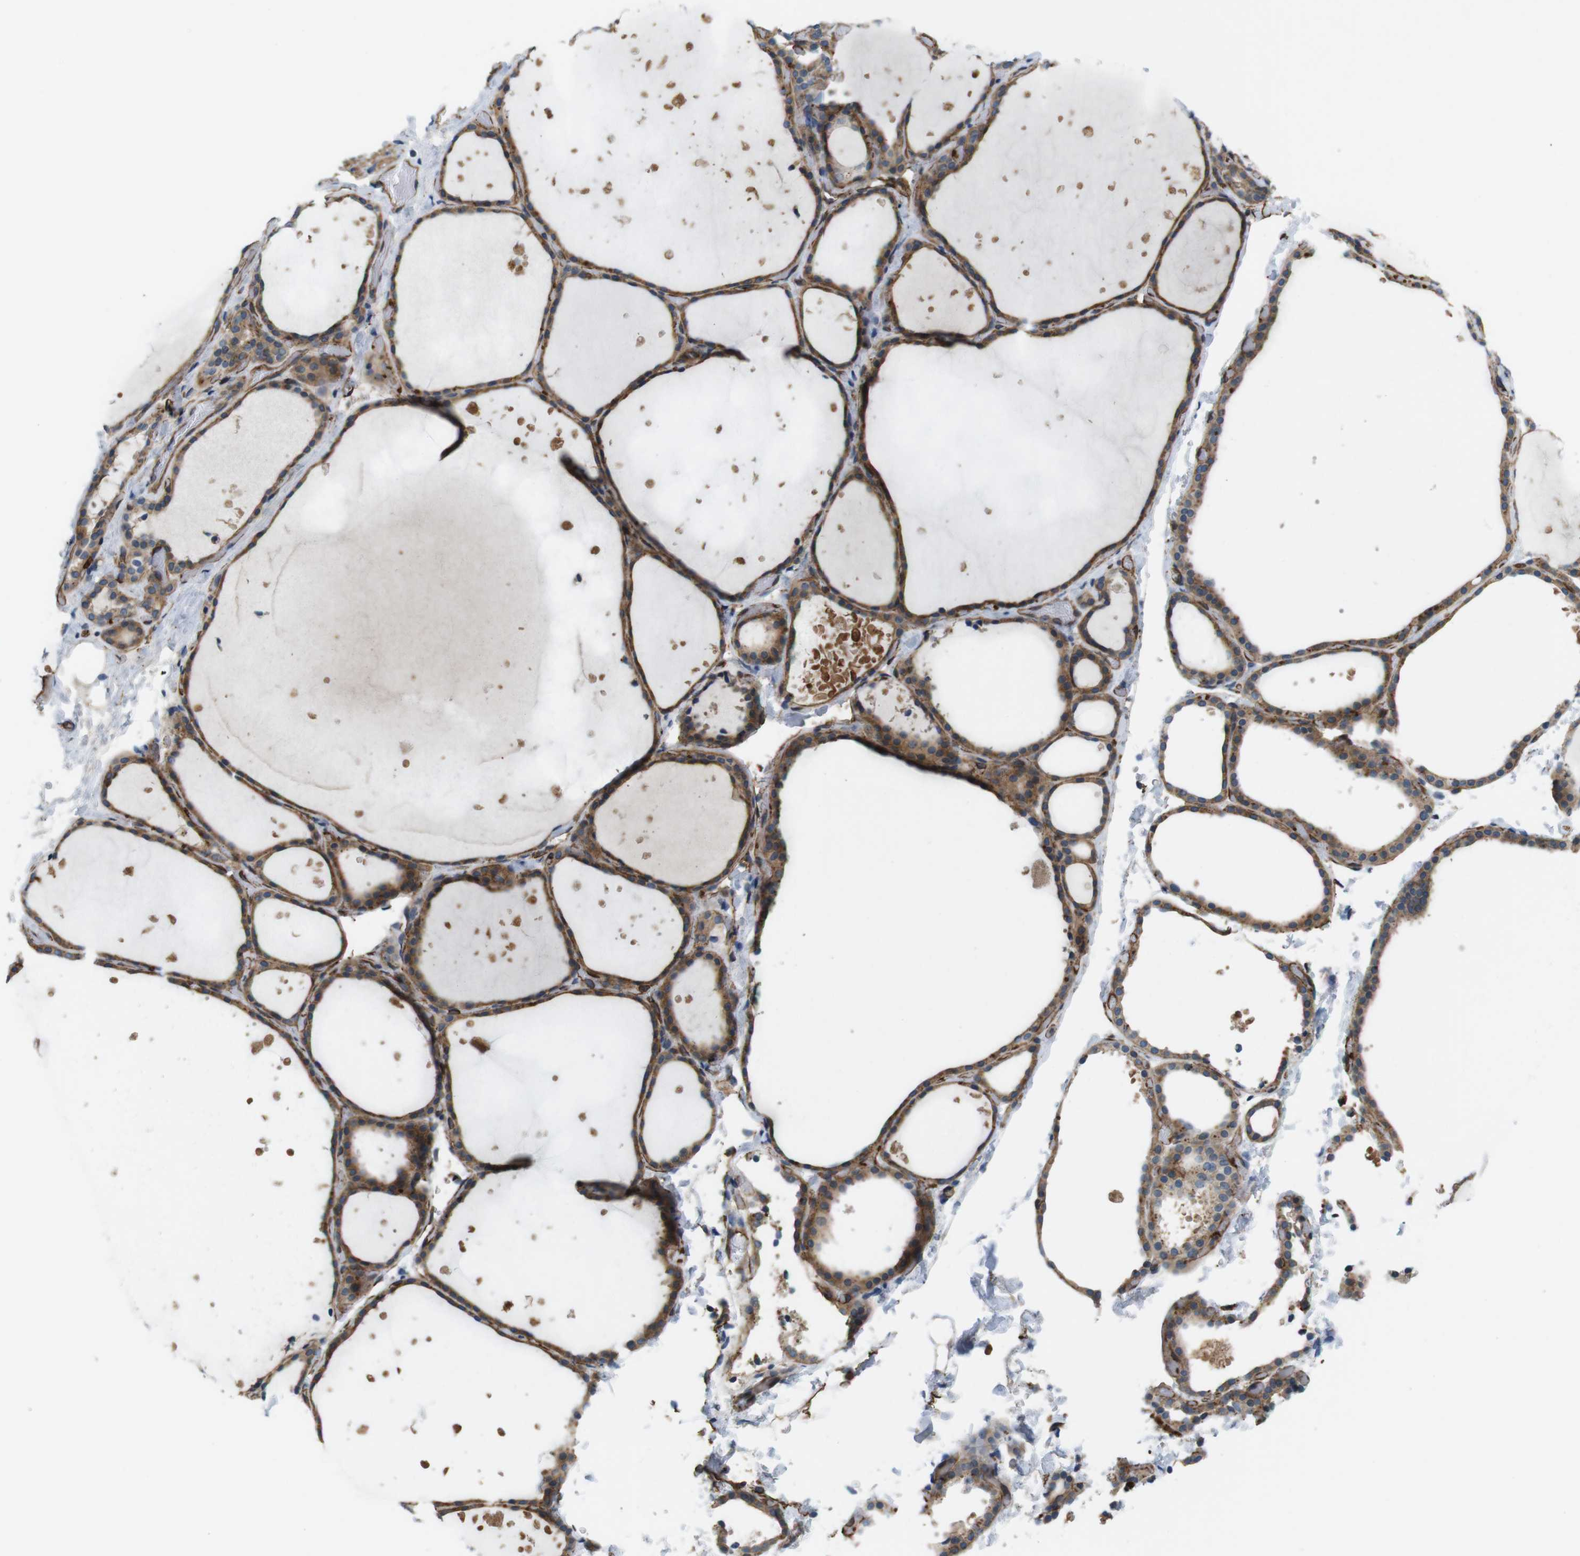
{"staining": {"intensity": "moderate", "quantity": ">75%", "location": "cytoplasmic/membranous"}, "tissue": "thyroid gland", "cell_type": "Glandular cells", "image_type": "normal", "snomed": [{"axis": "morphology", "description": "Normal tissue, NOS"}, {"axis": "topography", "description": "Thyroid gland"}], "caption": "Brown immunohistochemical staining in unremarkable thyroid gland reveals moderate cytoplasmic/membranous staining in approximately >75% of glandular cells. (DAB (3,3'-diaminobenzidine) IHC with brightfield microscopy, high magnification).", "gene": "BVES", "patient": {"sex": "female", "age": 44}}